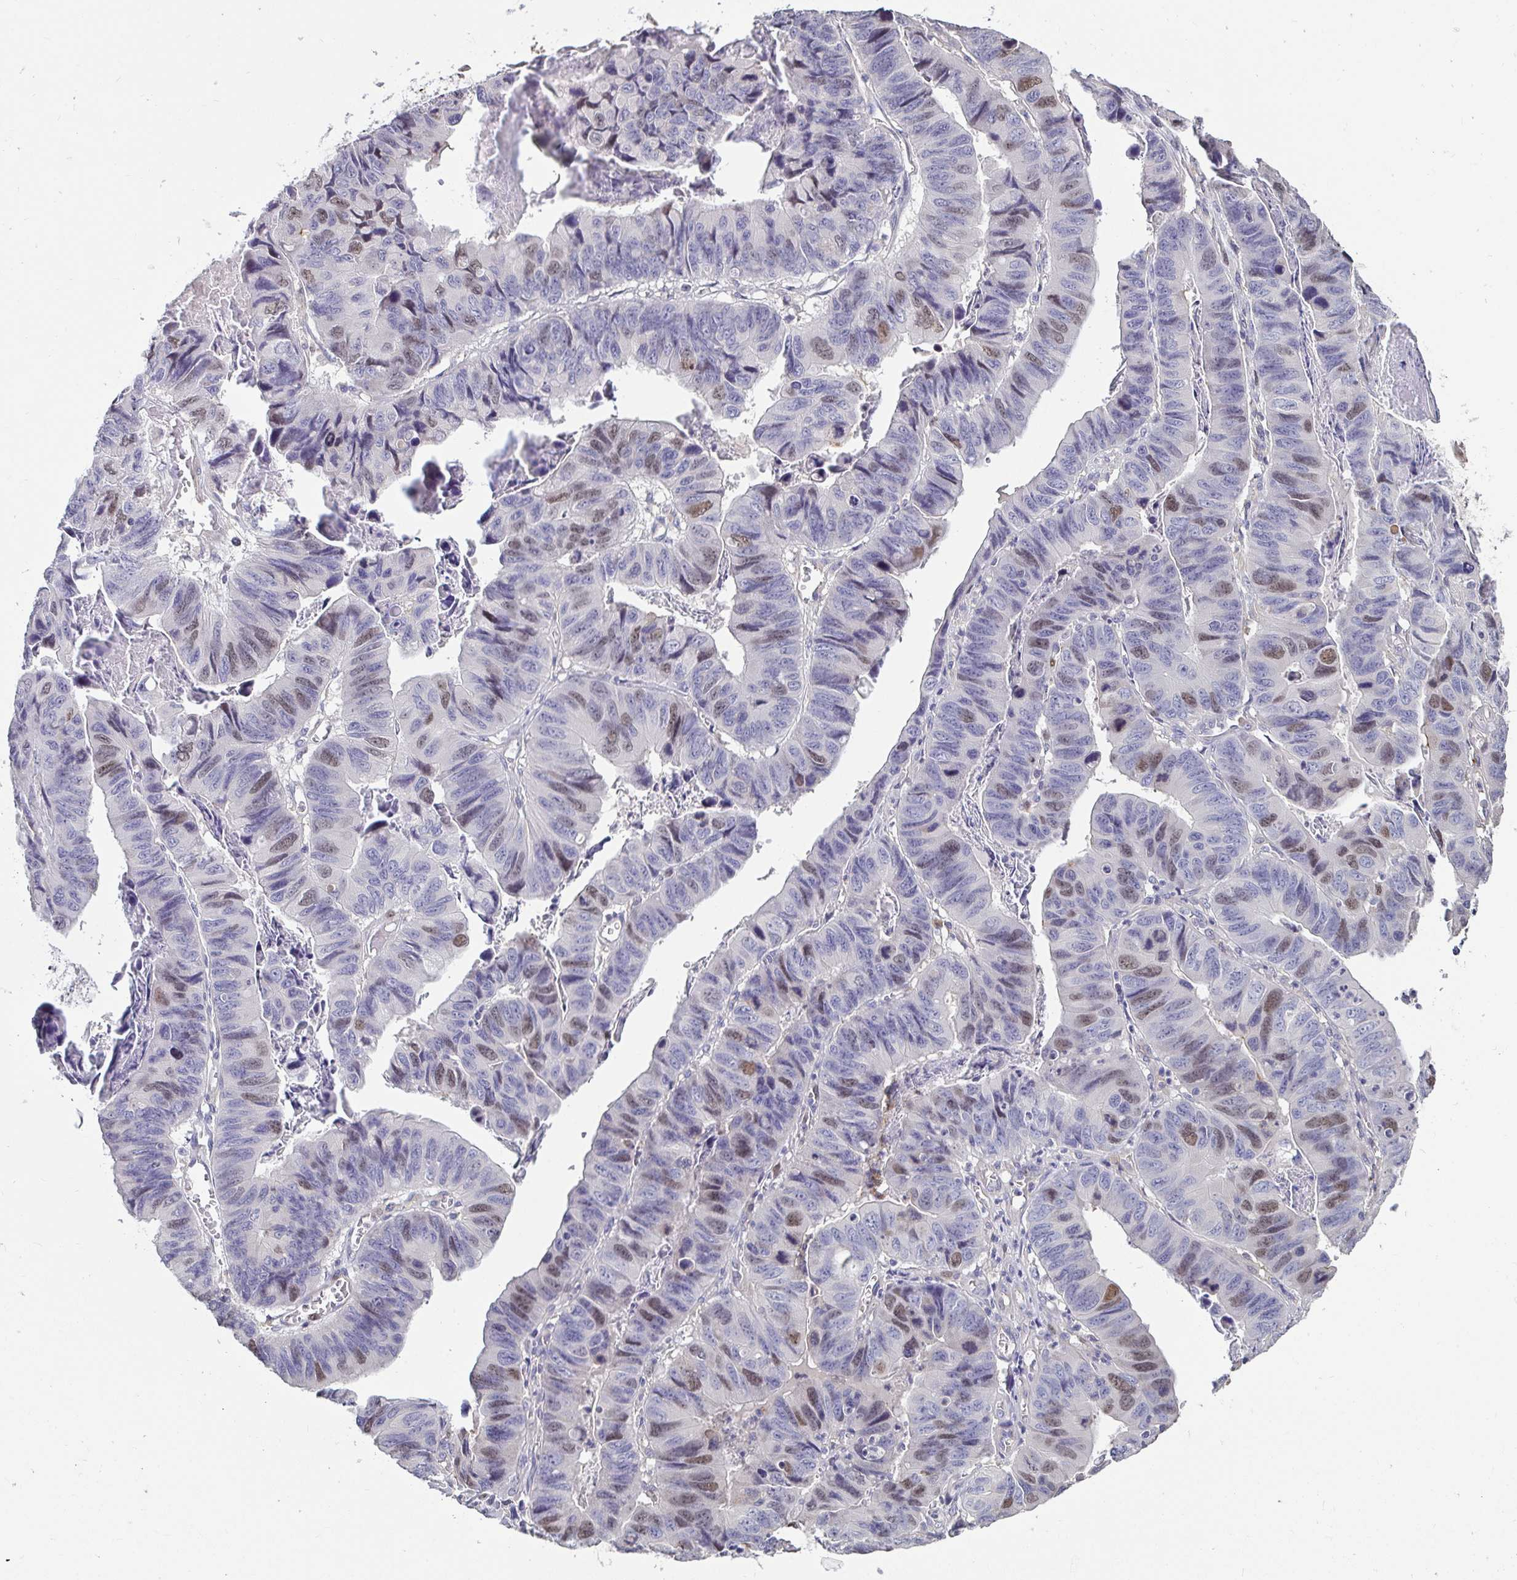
{"staining": {"intensity": "moderate", "quantity": "<25%", "location": "nuclear"}, "tissue": "stomach cancer", "cell_type": "Tumor cells", "image_type": "cancer", "snomed": [{"axis": "morphology", "description": "Adenocarcinoma, NOS"}, {"axis": "topography", "description": "Stomach, lower"}], "caption": "Immunohistochemistry micrograph of human stomach cancer stained for a protein (brown), which exhibits low levels of moderate nuclear staining in about <25% of tumor cells.", "gene": "ANLN", "patient": {"sex": "male", "age": 77}}